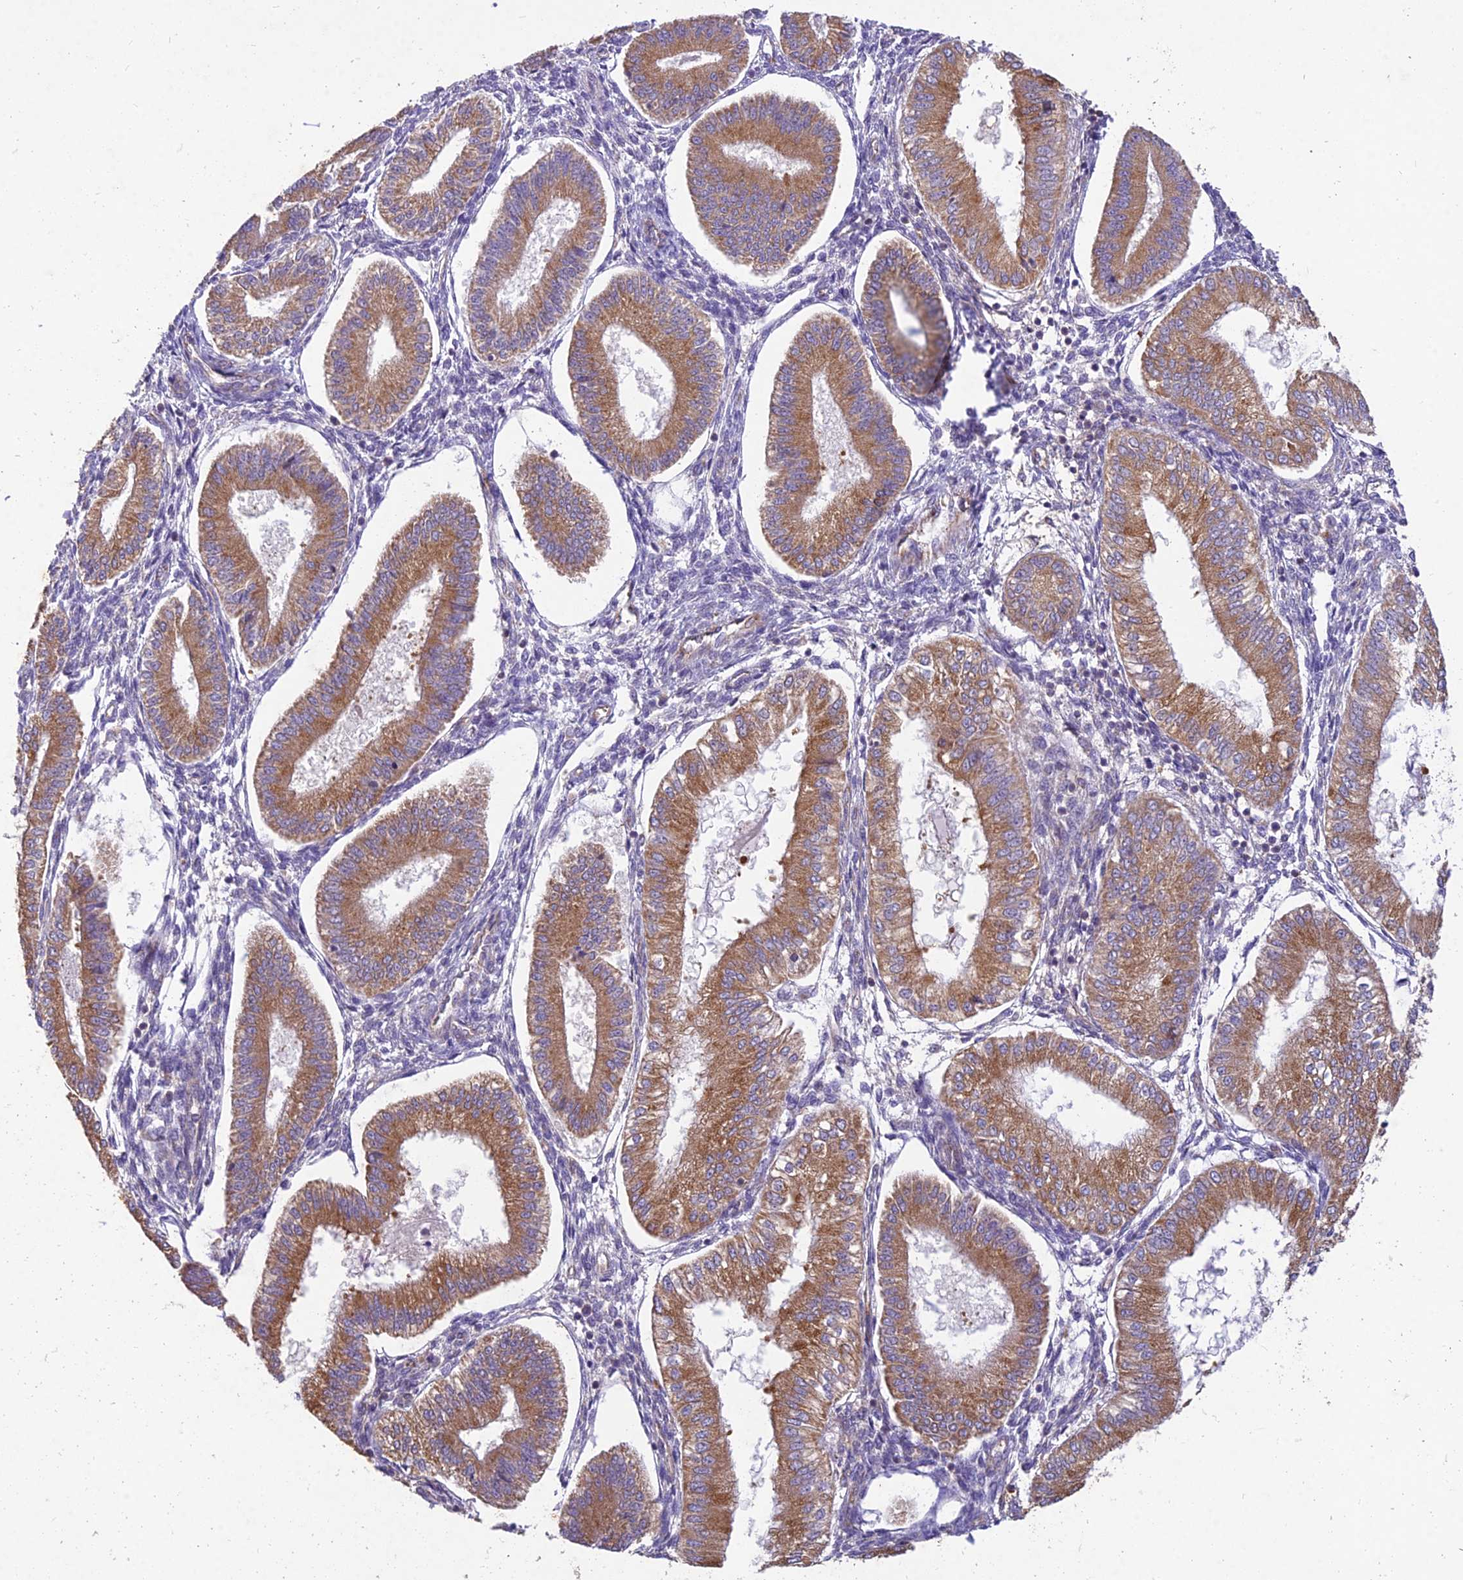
{"staining": {"intensity": "moderate", "quantity": "<25%", "location": "cytoplasmic/membranous"}, "tissue": "endometrium", "cell_type": "Cells in endometrial stroma", "image_type": "normal", "snomed": [{"axis": "morphology", "description": "Normal tissue, NOS"}, {"axis": "topography", "description": "Endometrium"}], "caption": "DAB (3,3'-diaminobenzidine) immunohistochemical staining of normal endometrium displays moderate cytoplasmic/membranous protein staining in about <25% of cells in endometrial stroma.", "gene": "NXNL2", "patient": {"sex": "female", "age": 39}}